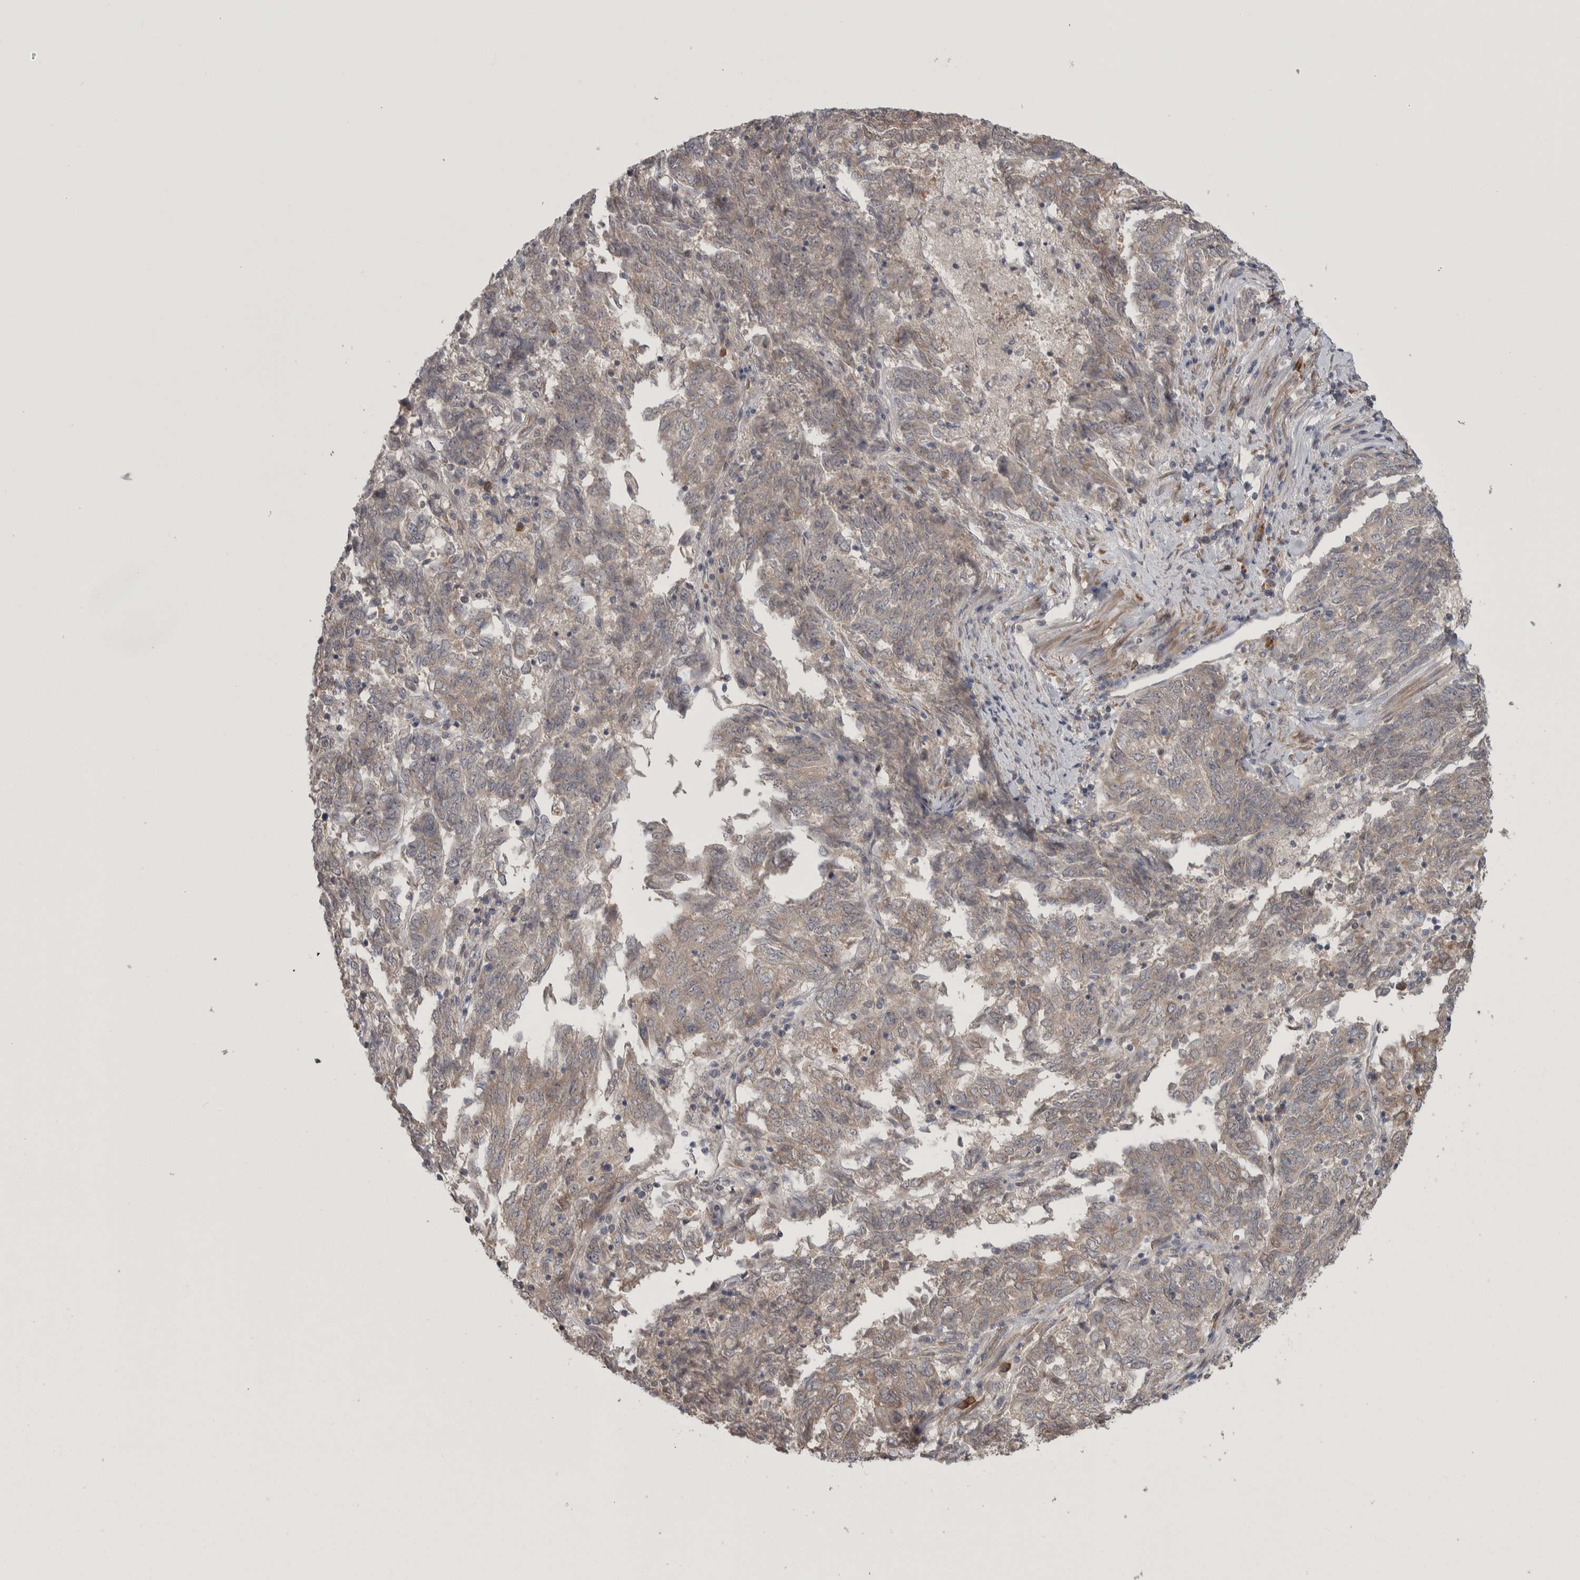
{"staining": {"intensity": "weak", "quantity": "<25%", "location": "cytoplasmic/membranous"}, "tissue": "endometrial cancer", "cell_type": "Tumor cells", "image_type": "cancer", "snomed": [{"axis": "morphology", "description": "Adenocarcinoma, NOS"}, {"axis": "topography", "description": "Endometrium"}], "caption": "Tumor cells show no significant staining in endometrial cancer.", "gene": "CUL2", "patient": {"sex": "female", "age": 80}}